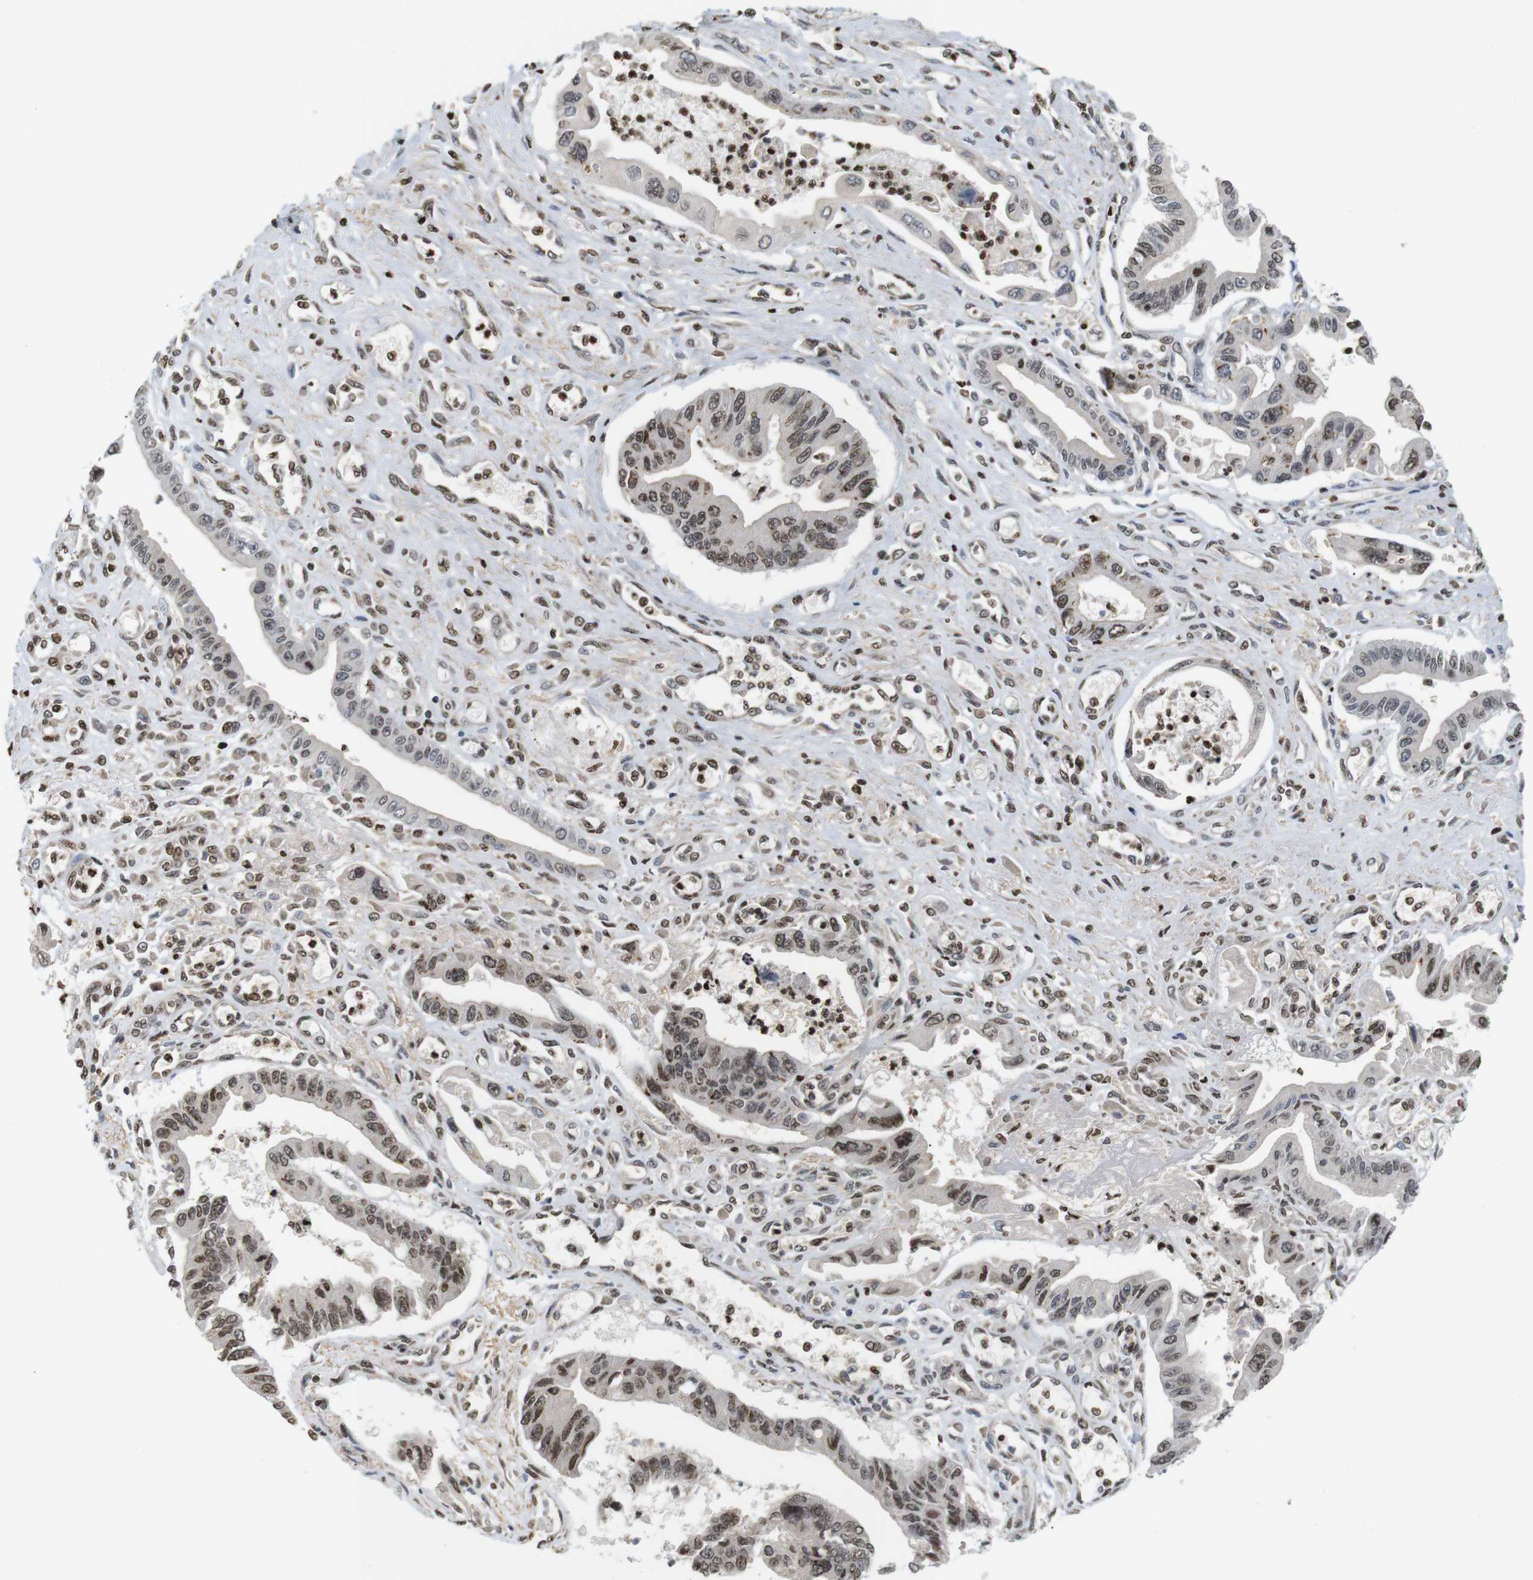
{"staining": {"intensity": "moderate", "quantity": "25%-75%", "location": "nuclear"}, "tissue": "pancreatic cancer", "cell_type": "Tumor cells", "image_type": "cancer", "snomed": [{"axis": "morphology", "description": "Adenocarcinoma, NOS"}, {"axis": "topography", "description": "Pancreas"}], "caption": "Immunohistochemistry of pancreatic adenocarcinoma displays medium levels of moderate nuclear staining in approximately 25%-75% of tumor cells.", "gene": "MBD1", "patient": {"sex": "male", "age": 56}}